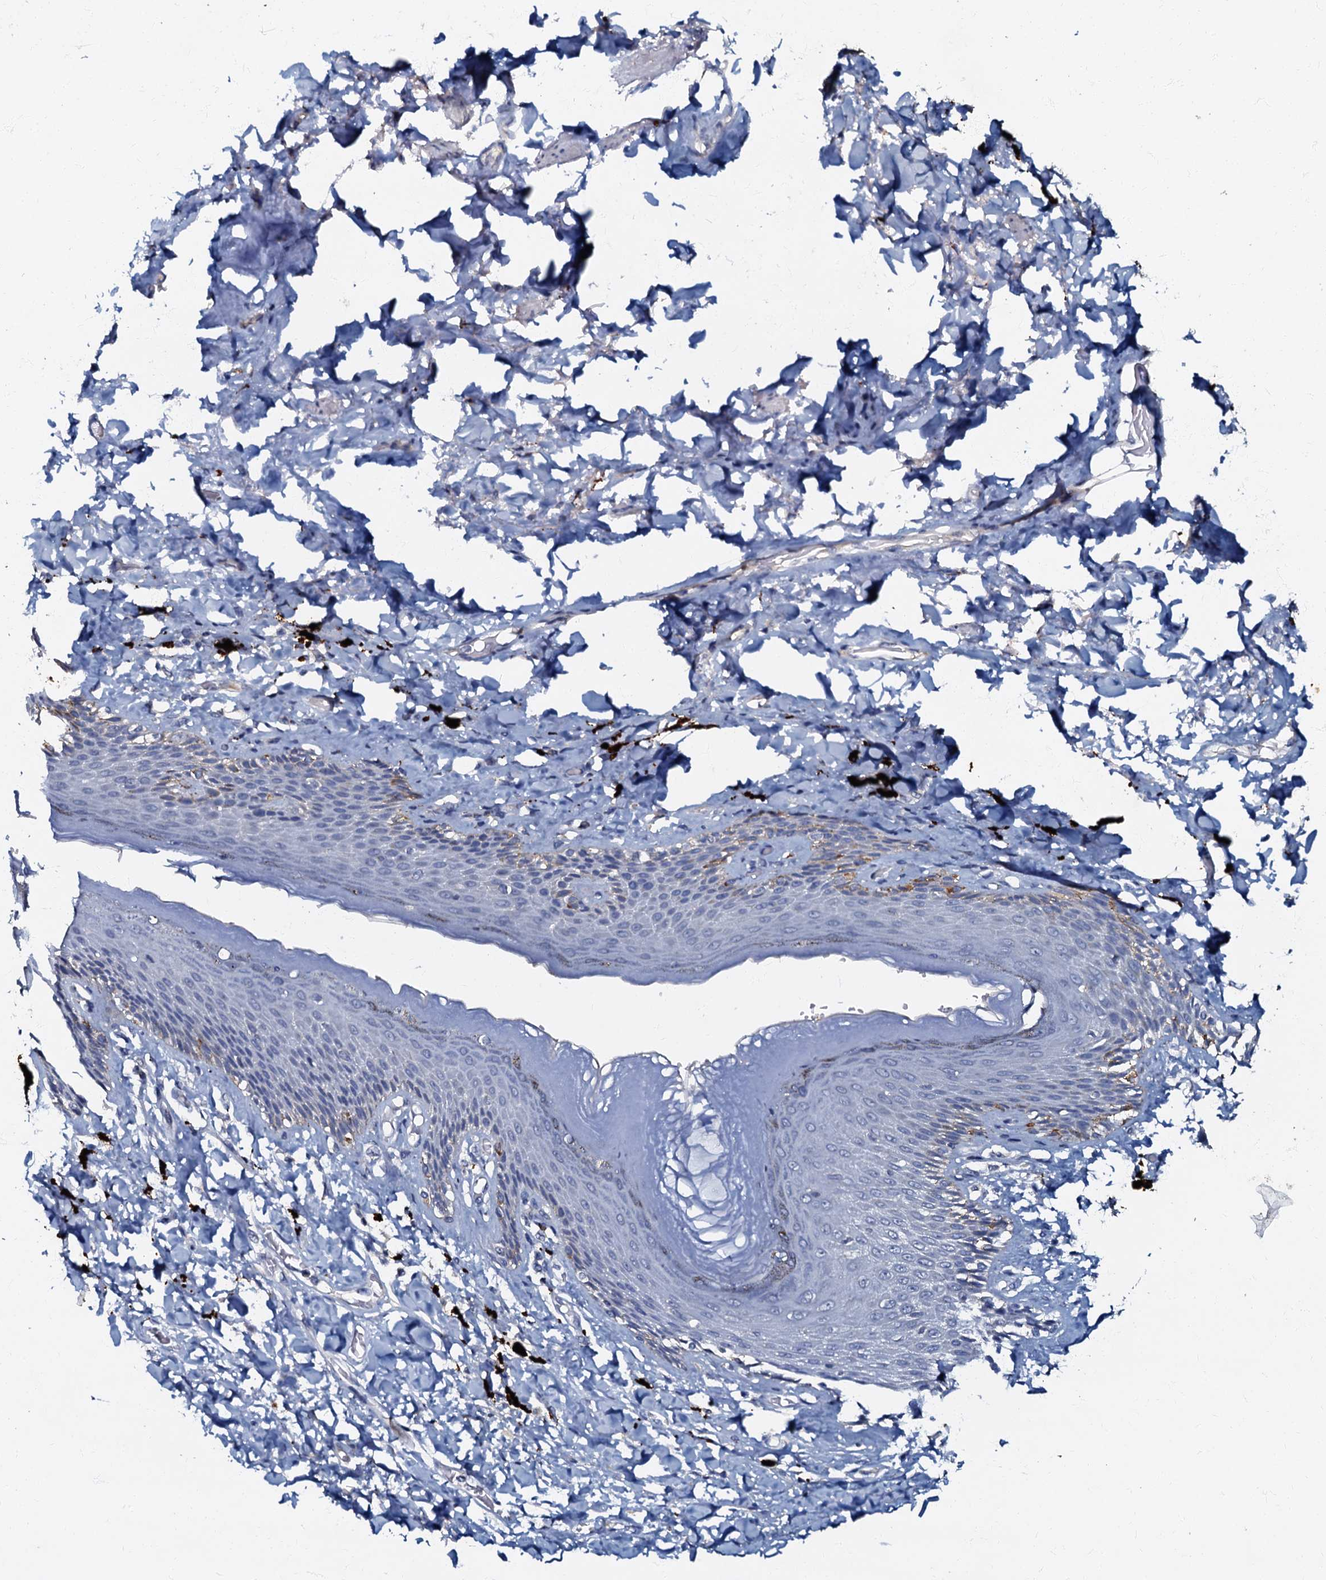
{"staining": {"intensity": "moderate", "quantity": "<25%", "location": "cytoplasmic/membranous"}, "tissue": "skin", "cell_type": "Epidermal cells", "image_type": "normal", "snomed": [{"axis": "morphology", "description": "Normal tissue, NOS"}, {"axis": "topography", "description": "Anal"}], "caption": "Immunohistochemical staining of benign skin demonstrates low levels of moderate cytoplasmic/membranous positivity in approximately <25% of epidermal cells. The protein is shown in brown color, while the nuclei are stained blue.", "gene": "OLAH", "patient": {"sex": "female", "age": 78}}